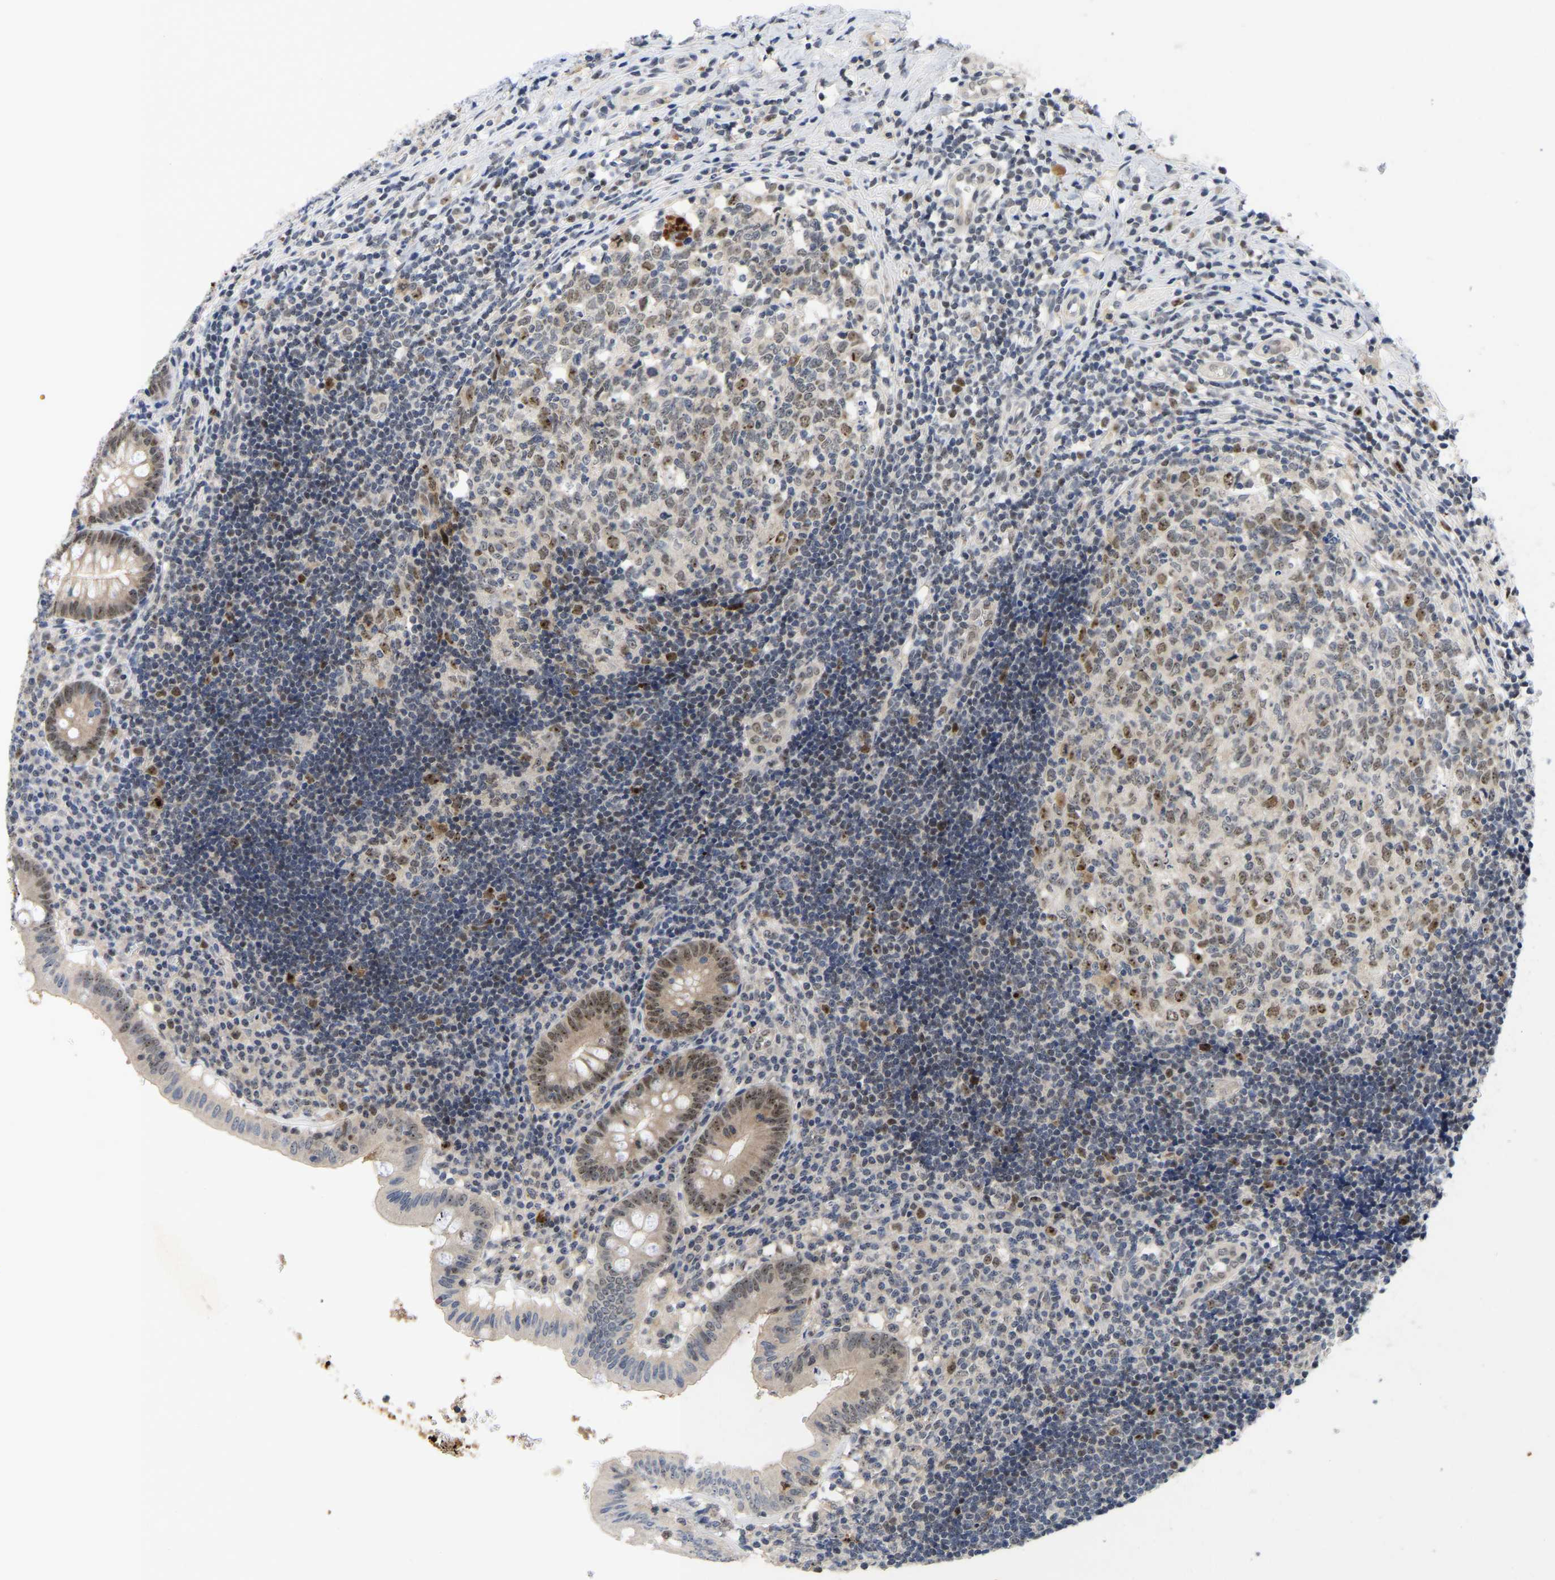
{"staining": {"intensity": "moderate", "quantity": "25%-75%", "location": "nuclear"}, "tissue": "appendix", "cell_type": "Glandular cells", "image_type": "normal", "snomed": [{"axis": "morphology", "description": "Normal tissue, NOS"}, {"axis": "topography", "description": "Appendix"}], "caption": "DAB immunohistochemical staining of benign human appendix displays moderate nuclear protein positivity in approximately 25%-75% of glandular cells. The staining was performed using DAB to visualize the protein expression in brown, while the nuclei were stained in blue with hematoxylin (Magnification: 20x).", "gene": "NLE1", "patient": {"sex": "male", "age": 8}}